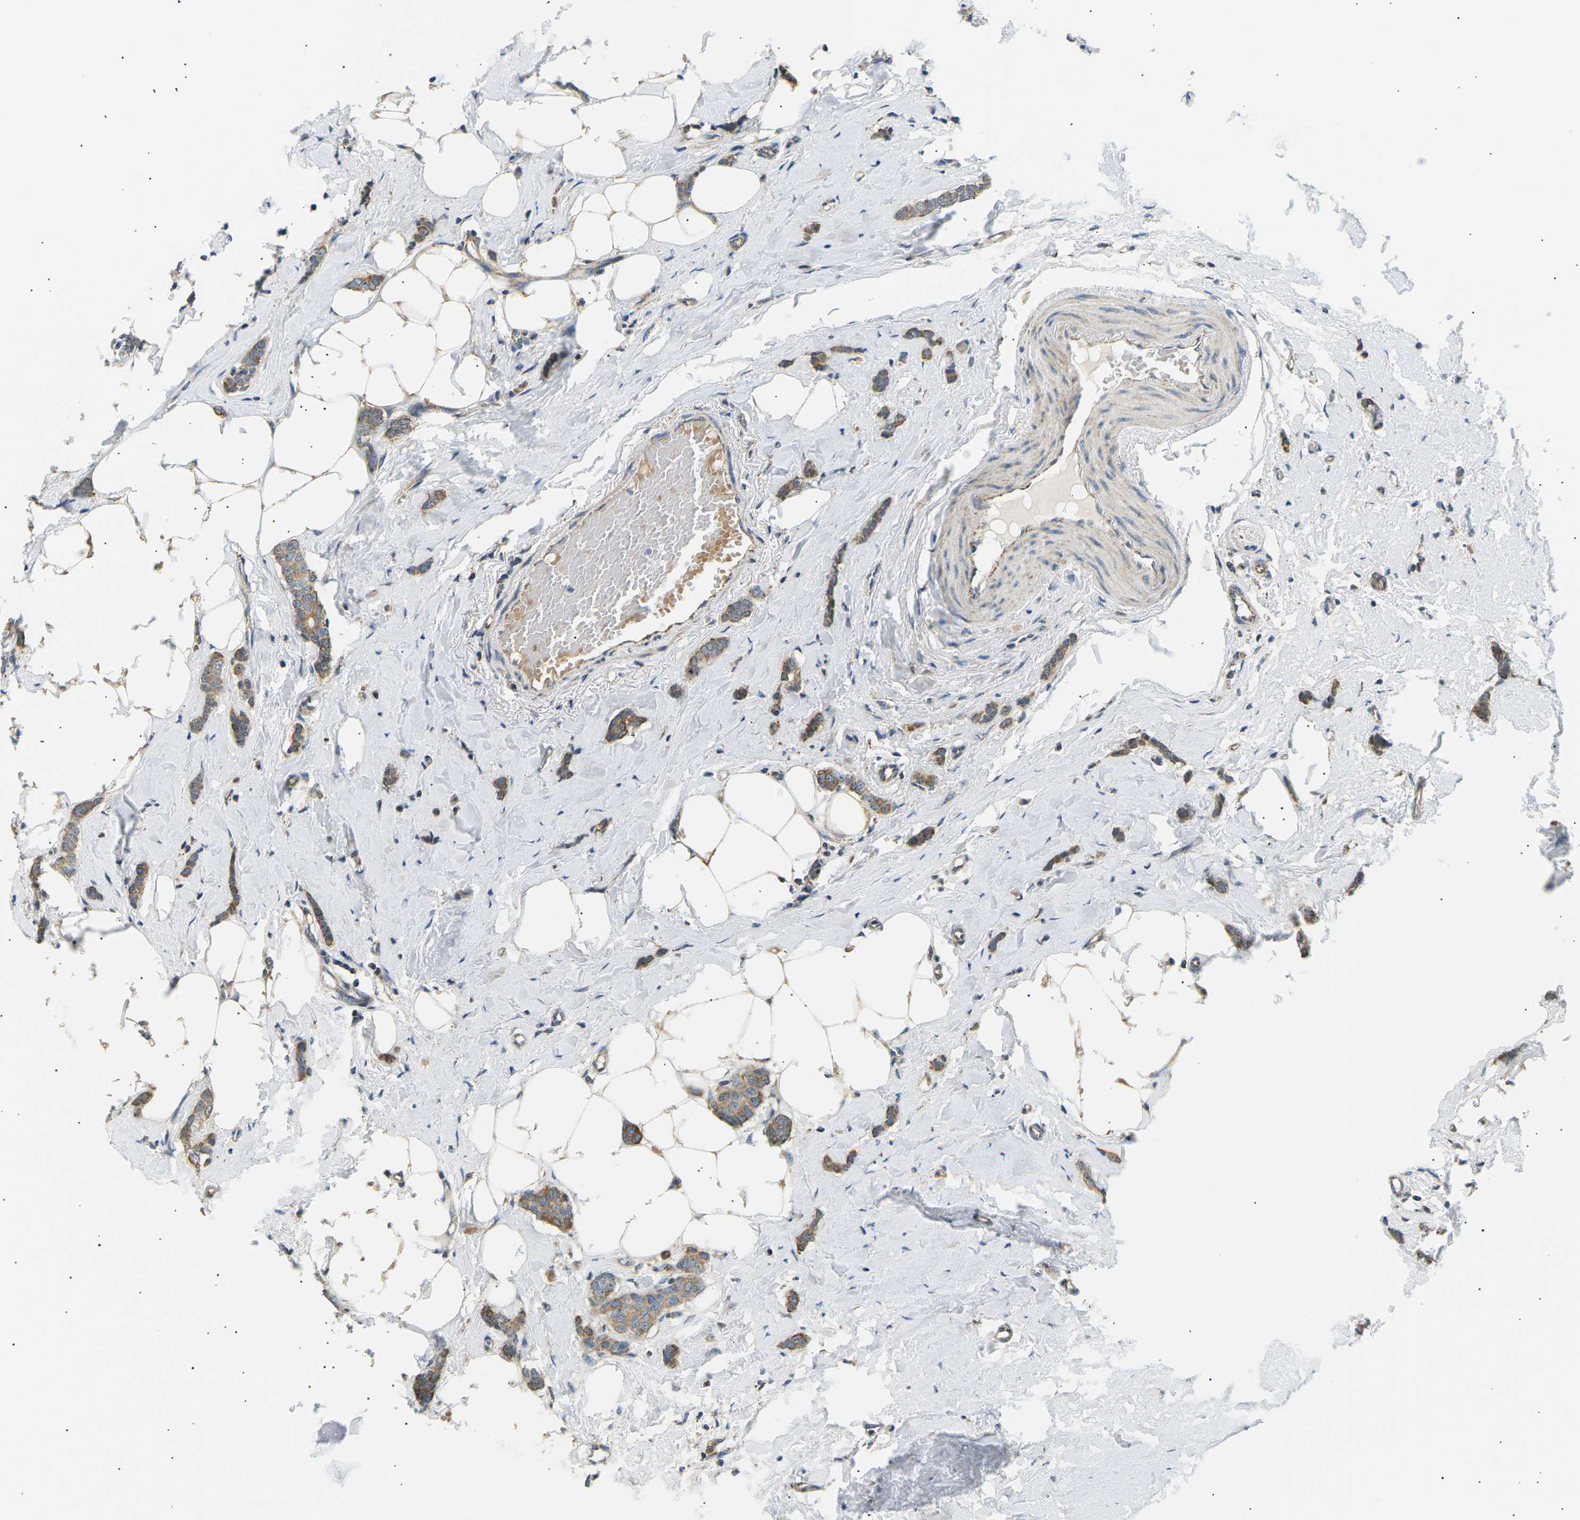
{"staining": {"intensity": "moderate", "quantity": ">75%", "location": "cytoplasmic/membranous"}, "tissue": "breast cancer", "cell_type": "Tumor cells", "image_type": "cancer", "snomed": [{"axis": "morphology", "description": "Lobular carcinoma"}, {"axis": "topography", "description": "Skin"}, {"axis": "topography", "description": "Breast"}], "caption": "A brown stain shows moderate cytoplasmic/membranous positivity of a protein in breast lobular carcinoma tumor cells.", "gene": "TBC1D8", "patient": {"sex": "female", "age": 46}}